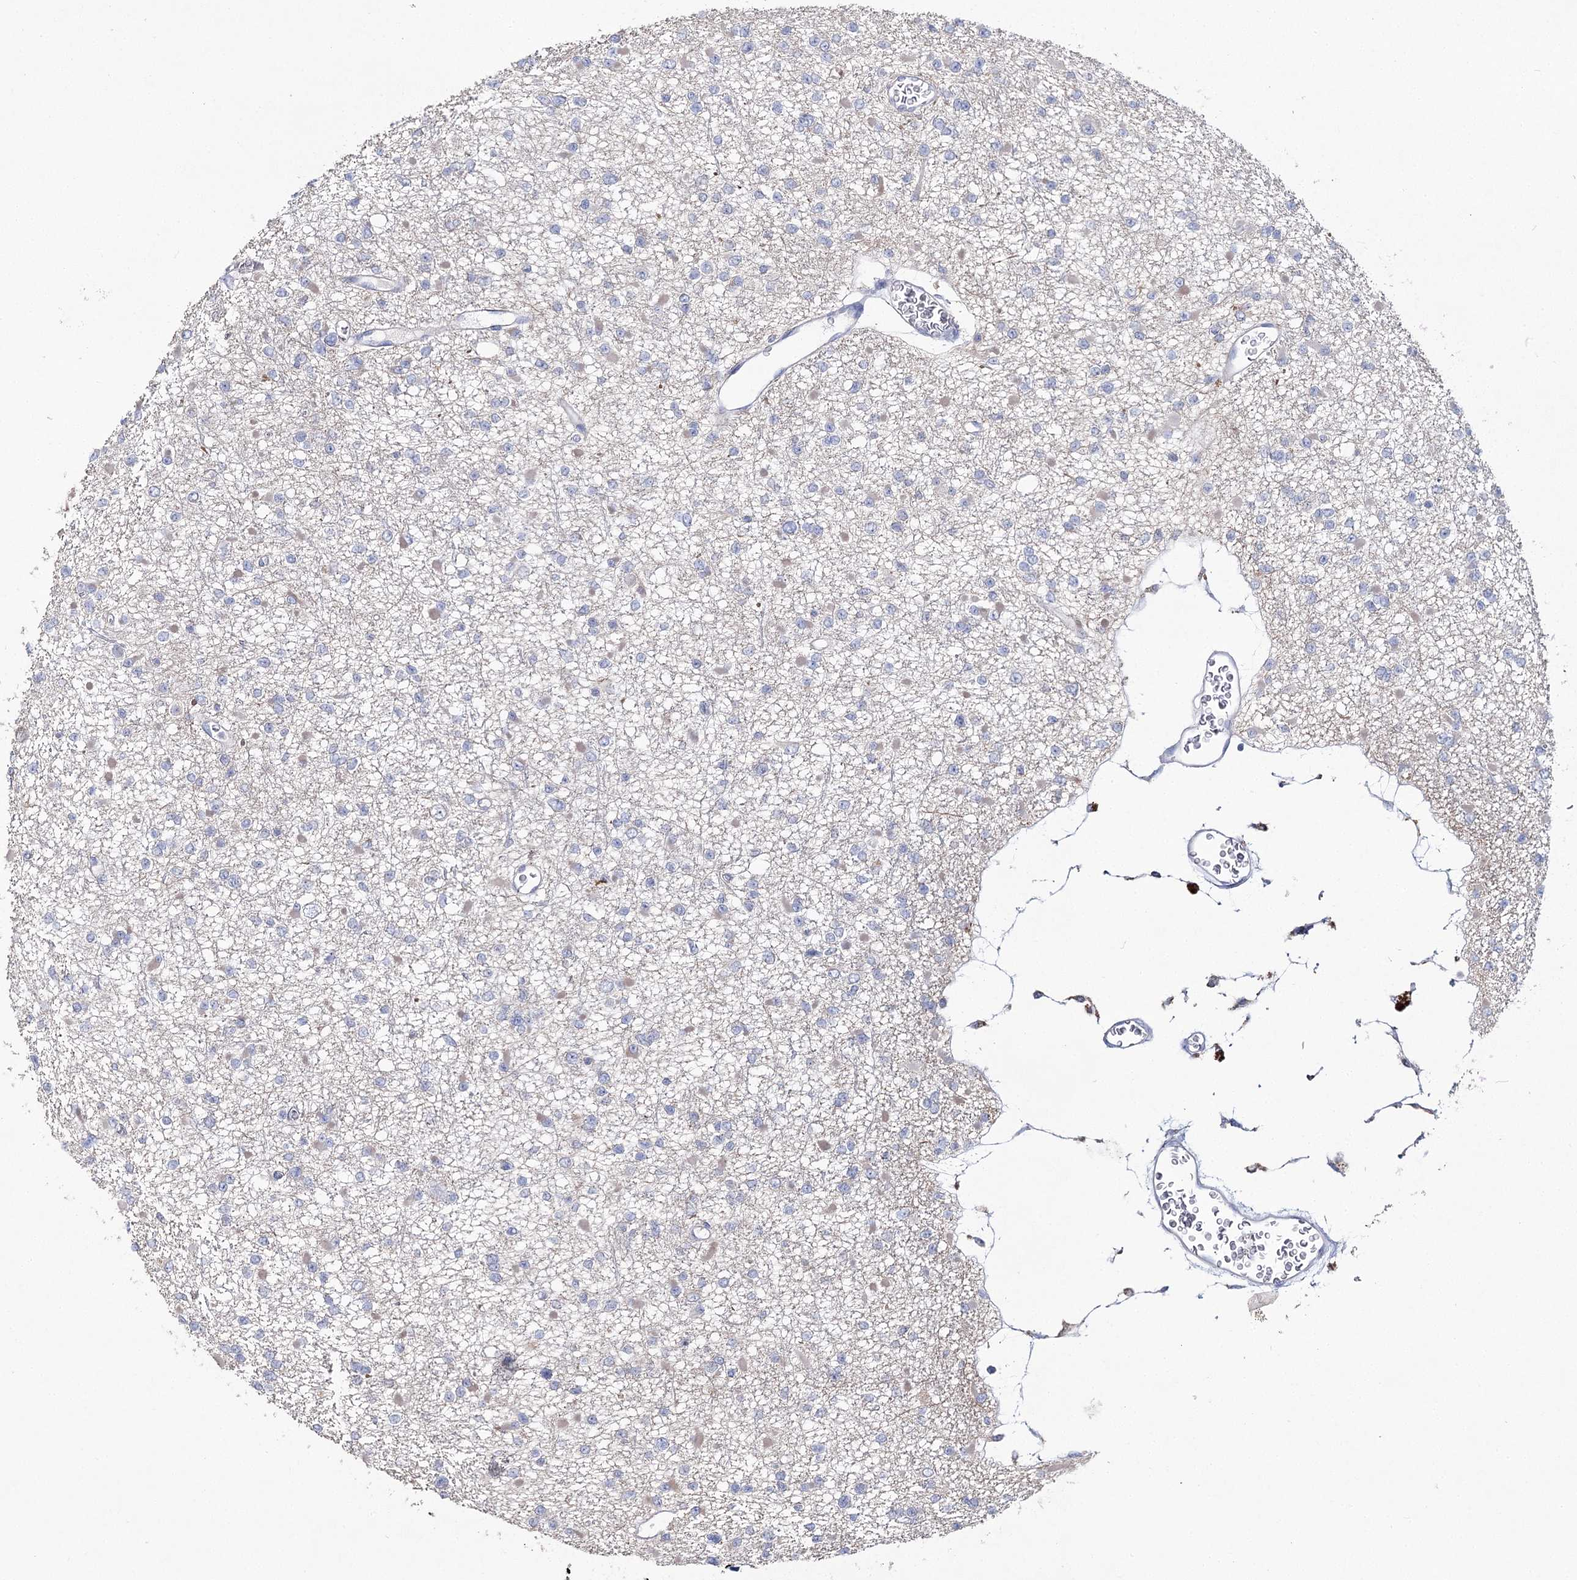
{"staining": {"intensity": "negative", "quantity": "none", "location": "none"}, "tissue": "glioma", "cell_type": "Tumor cells", "image_type": "cancer", "snomed": [{"axis": "morphology", "description": "Glioma, malignant, Low grade"}, {"axis": "topography", "description": "Brain"}], "caption": "An immunohistochemistry (IHC) histopathology image of glioma is shown. There is no staining in tumor cells of glioma.", "gene": "NRAP", "patient": {"sex": "female", "age": 22}}